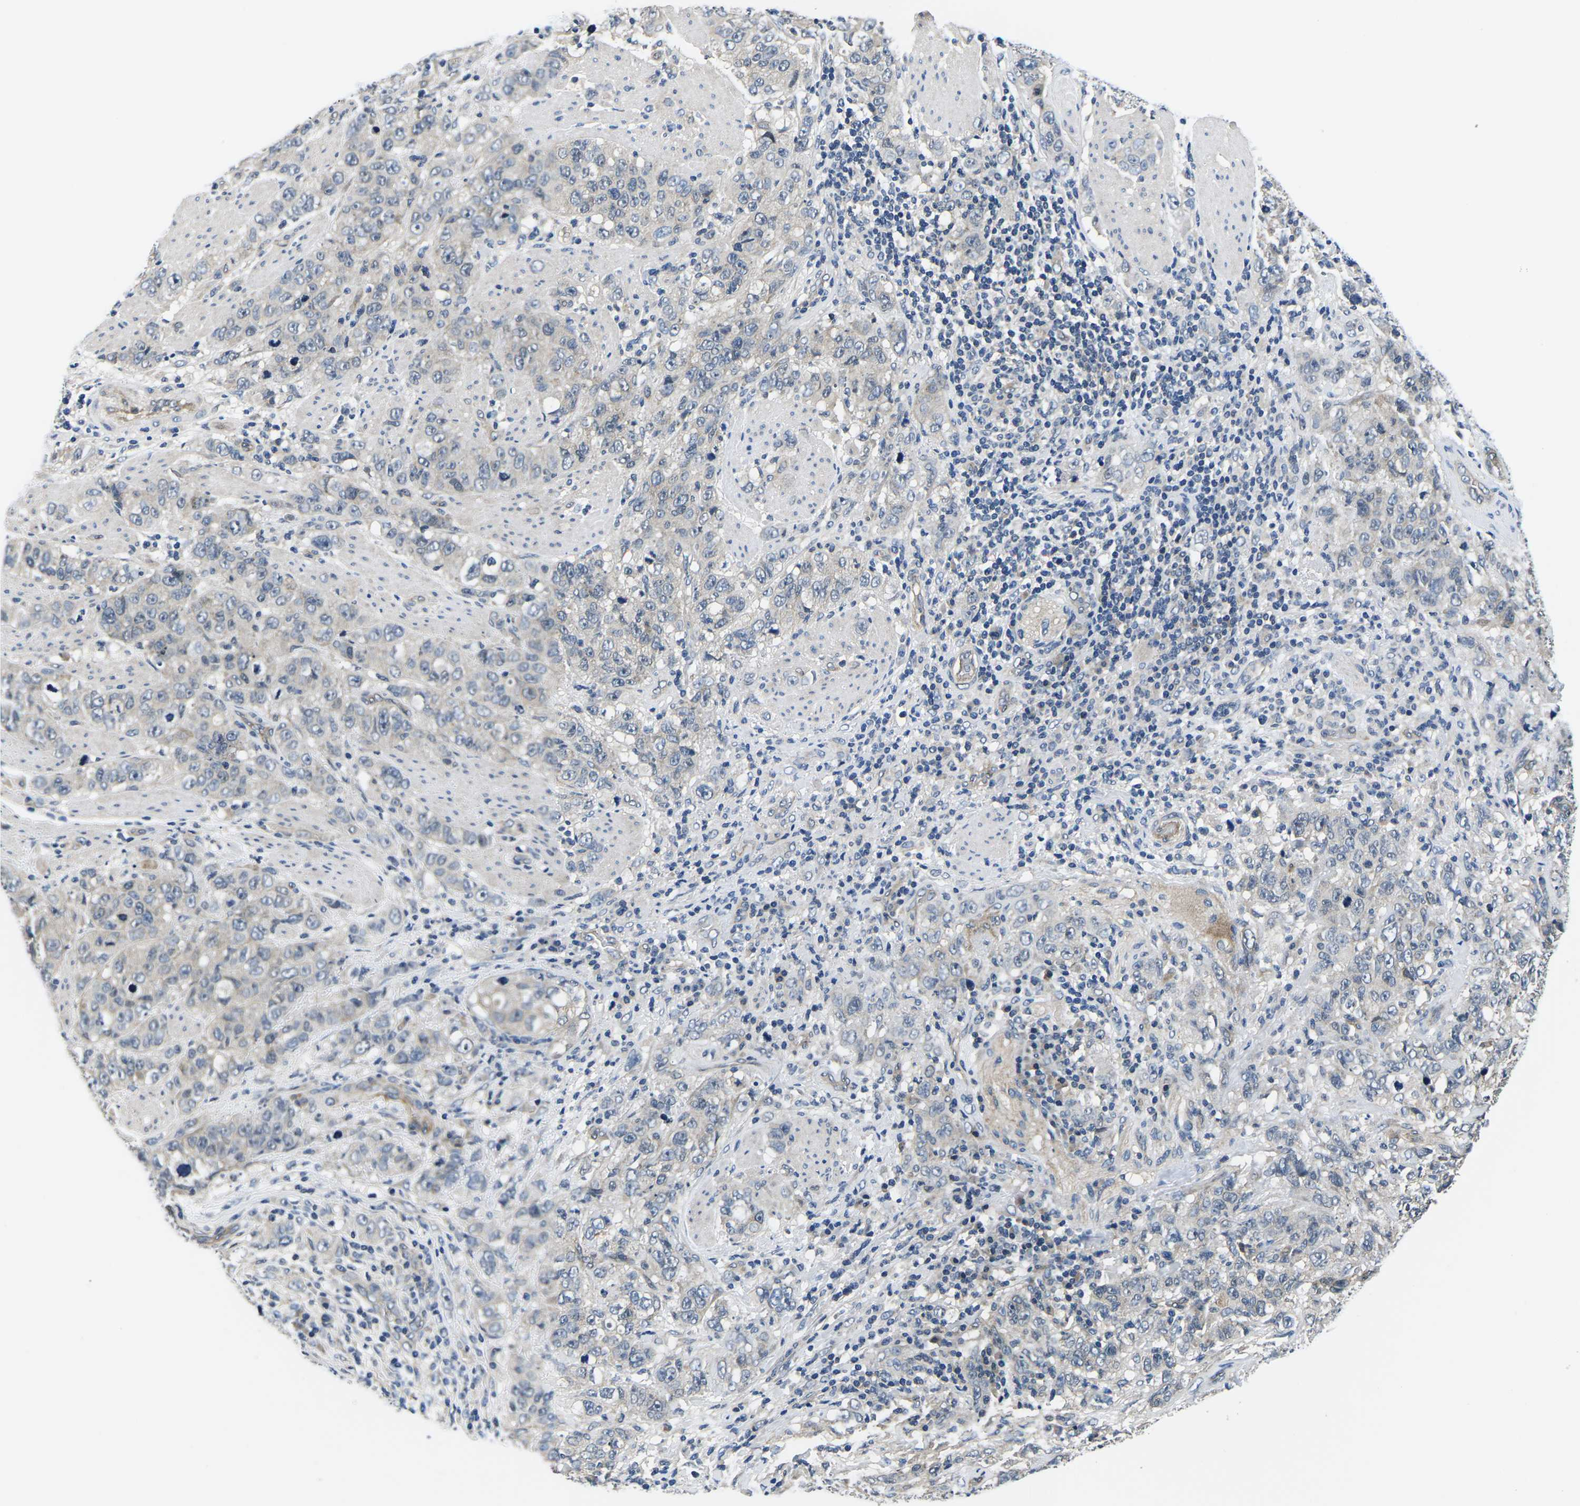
{"staining": {"intensity": "weak", "quantity": "25%-75%", "location": "cytoplasmic/membranous"}, "tissue": "stomach cancer", "cell_type": "Tumor cells", "image_type": "cancer", "snomed": [{"axis": "morphology", "description": "Adenocarcinoma, NOS"}, {"axis": "topography", "description": "Stomach"}], "caption": "Human adenocarcinoma (stomach) stained for a protein (brown) demonstrates weak cytoplasmic/membranous positive expression in about 25%-75% of tumor cells.", "gene": "GSK3B", "patient": {"sex": "male", "age": 48}}